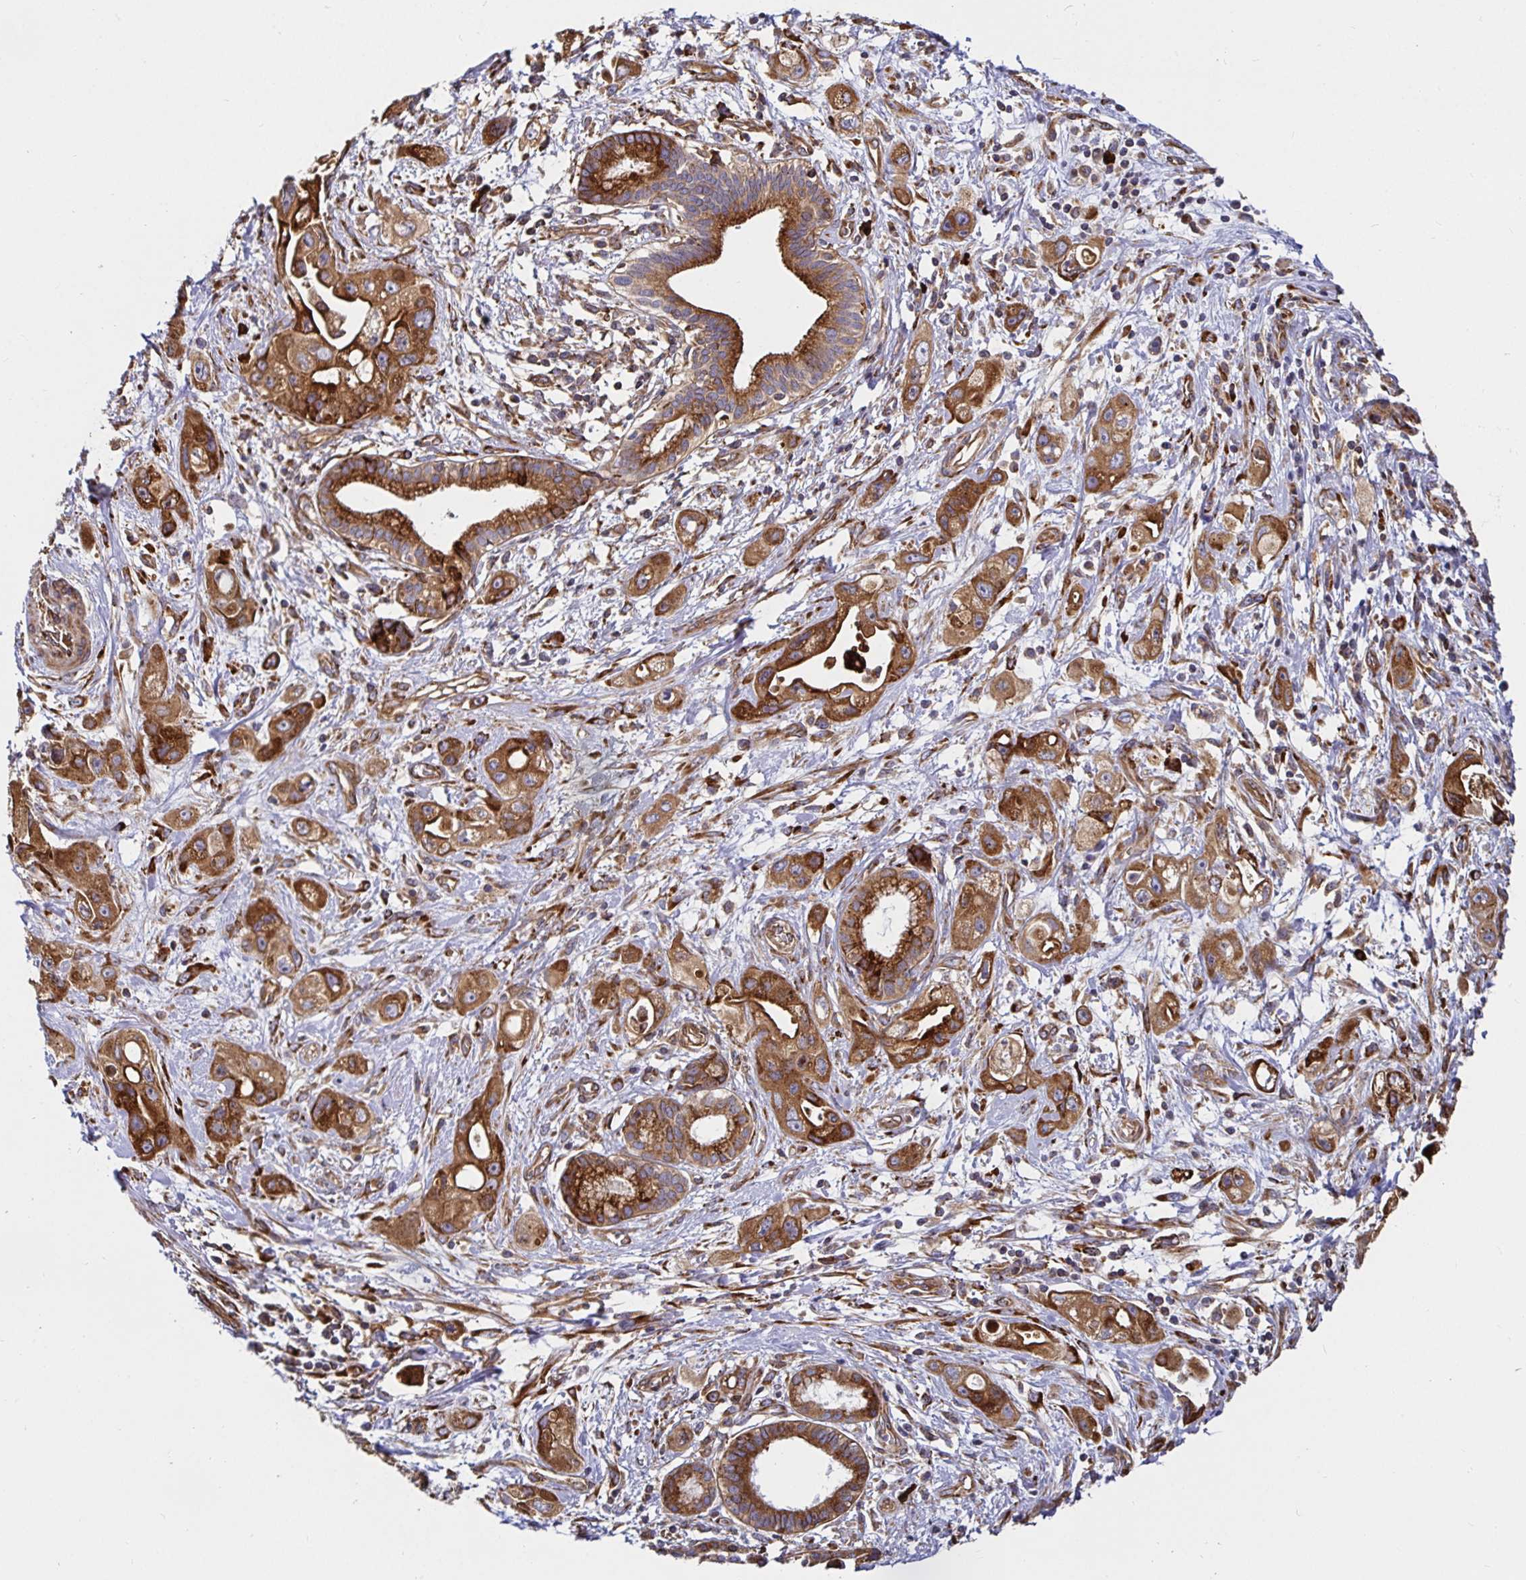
{"staining": {"intensity": "strong", "quantity": ">75%", "location": "cytoplasmic/membranous"}, "tissue": "pancreatic cancer", "cell_type": "Tumor cells", "image_type": "cancer", "snomed": [{"axis": "morphology", "description": "Adenocarcinoma, NOS"}, {"axis": "topography", "description": "Pancreas"}], "caption": "DAB immunohistochemical staining of human pancreatic cancer (adenocarcinoma) displays strong cytoplasmic/membranous protein expression in about >75% of tumor cells.", "gene": "SMYD3", "patient": {"sex": "female", "age": 66}}